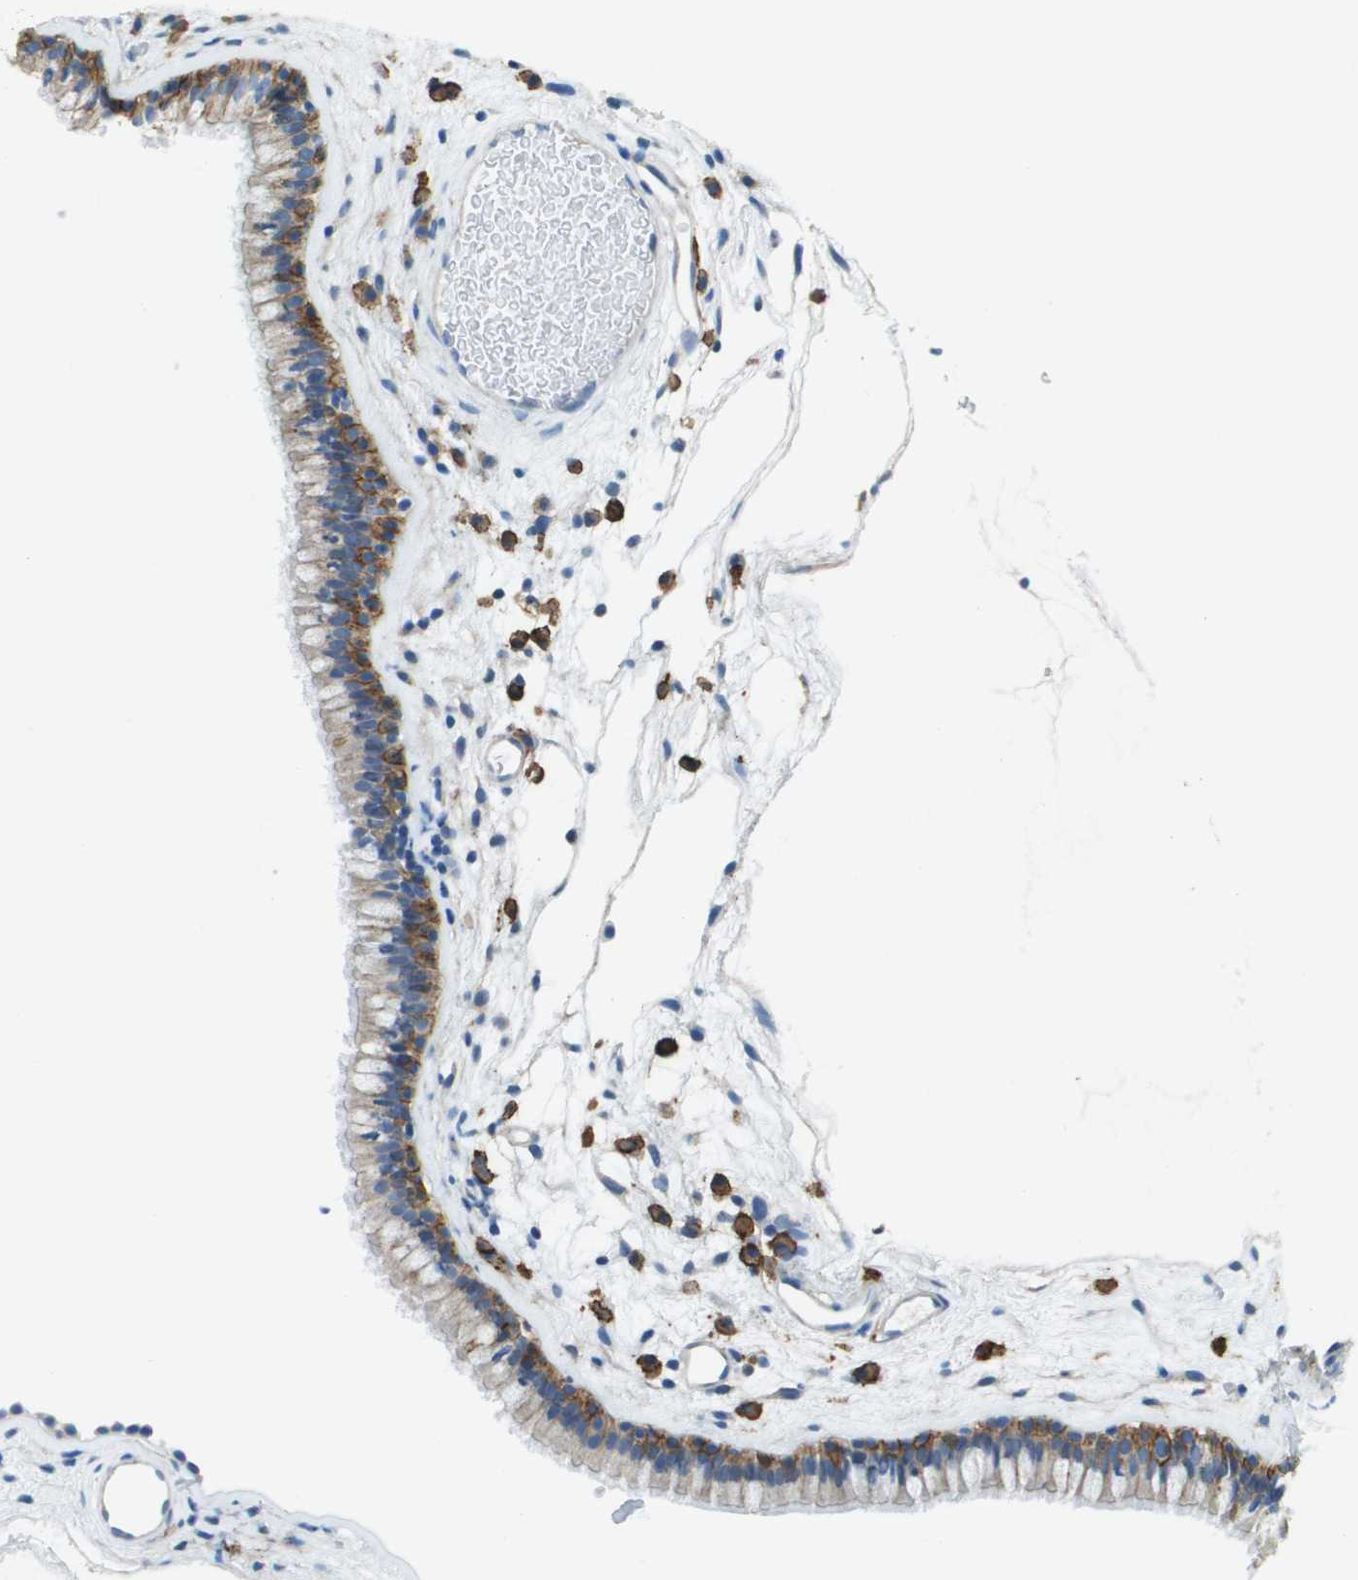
{"staining": {"intensity": "moderate", "quantity": "25%-75%", "location": "cytoplasmic/membranous"}, "tissue": "nasopharynx", "cell_type": "Respiratory epithelial cells", "image_type": "normal", "snomed": [{"axis": "morphology", "description": "Normal tissue, NOS"}, {"axis": "morphology", "description": "Inflammation, NOS"}, {"axis": "topography", "description": "Nasopharynx"}], "caption": "The image displays a brown stain indicating the presence of a protein in the cytoplasmic/membranous of respiratory epithelial cells in nasopharynx.", "gene": "SDC1", "patient": {"sex": "male", "age": 48}}